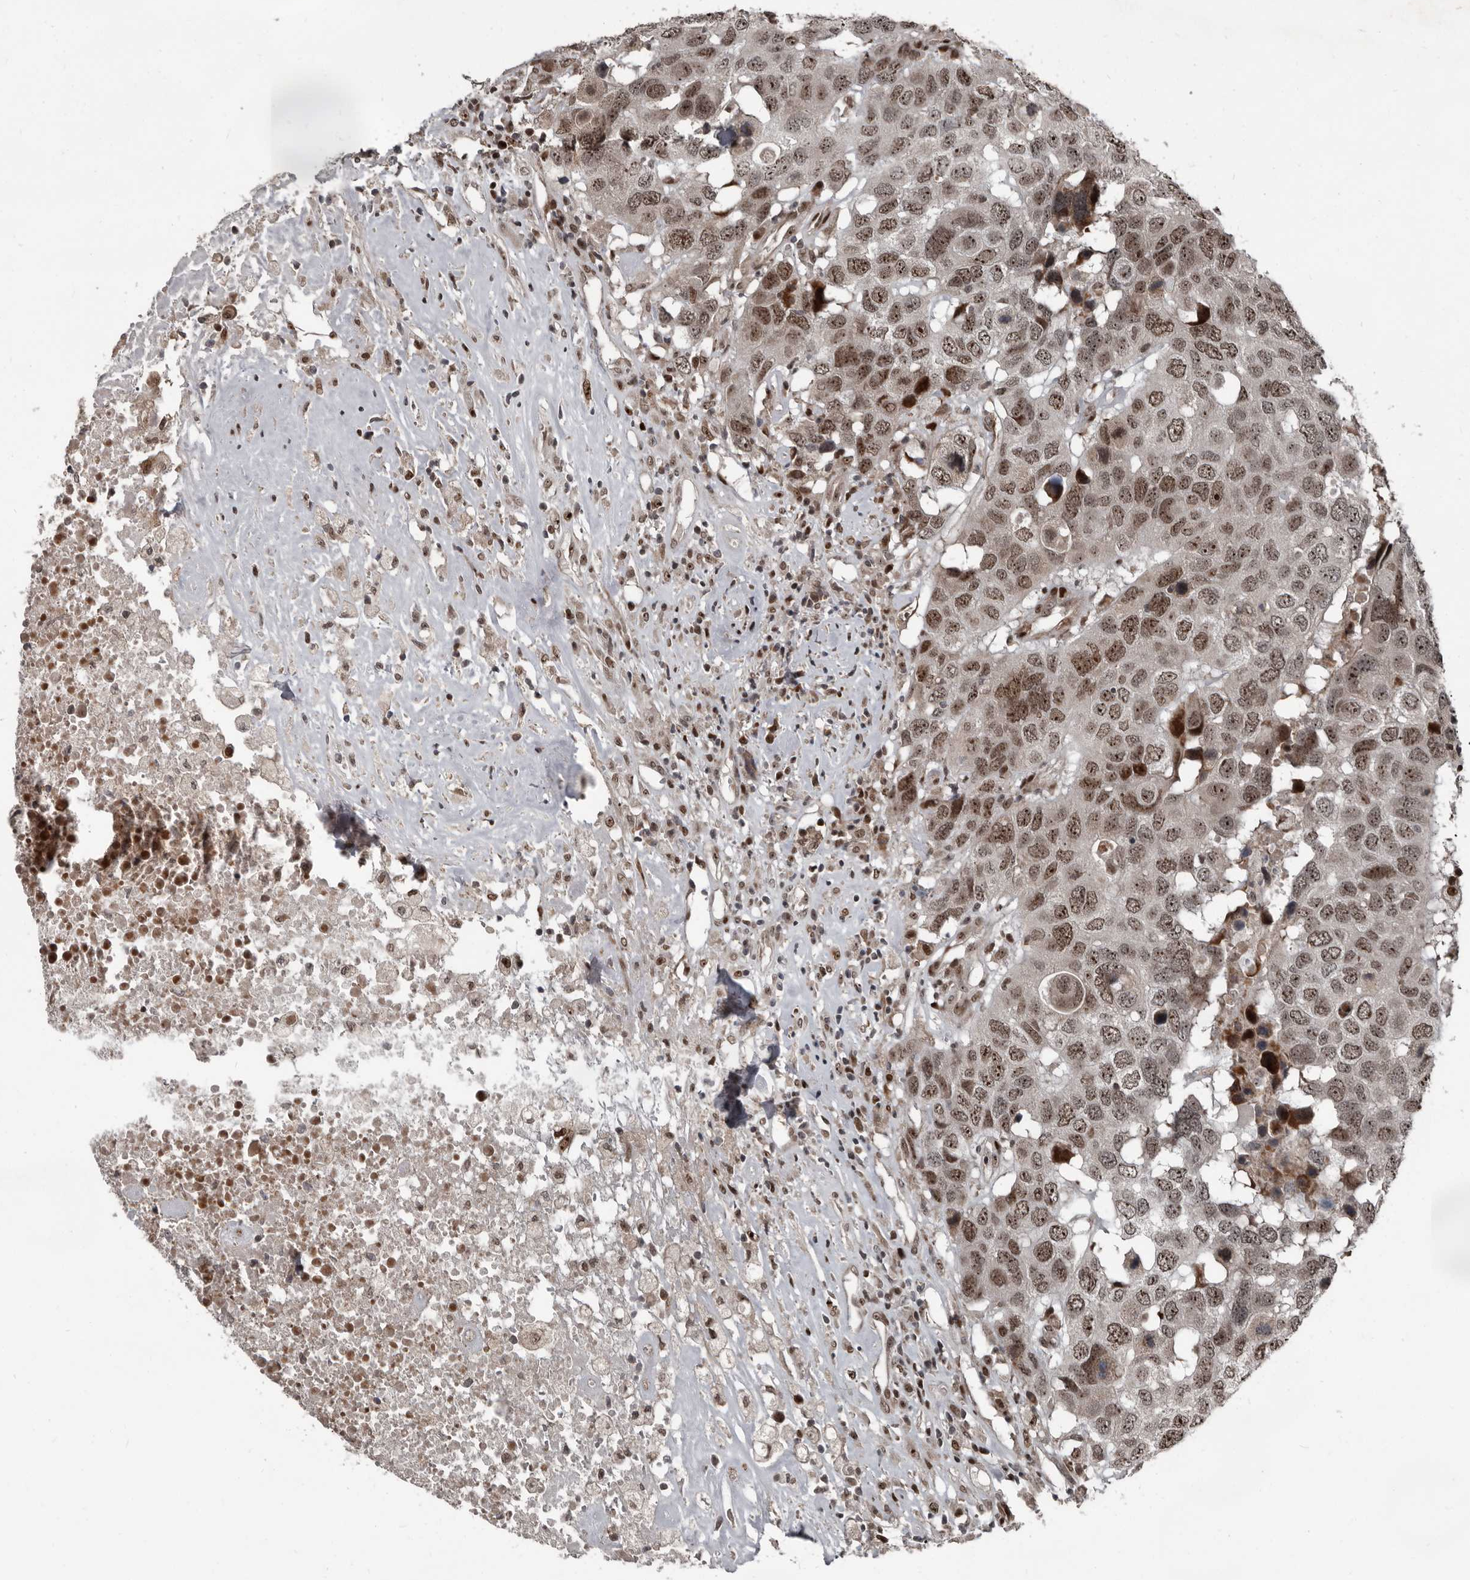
{"staining": {"intensity": "moderate", "quantity": ">75%", "location": "nuclear"}, "tissue": "head and neck cancer", "cell_type": "Tumor cells", "image_type": "cancer", "snomed": [{"axis": "morphology", "description": "Squamous cell carcinoma, NOS"}, {"axis": "topography", "description": "Head-Neck"}], "caption": "Moderate nuclear staining for a protein is identified in approximately >75% of tumor cells of head and neck cancer using immunohistochemistry (IHC).", "gene": "CHD1L", "patient": {"sex": "male", "age": 66}}